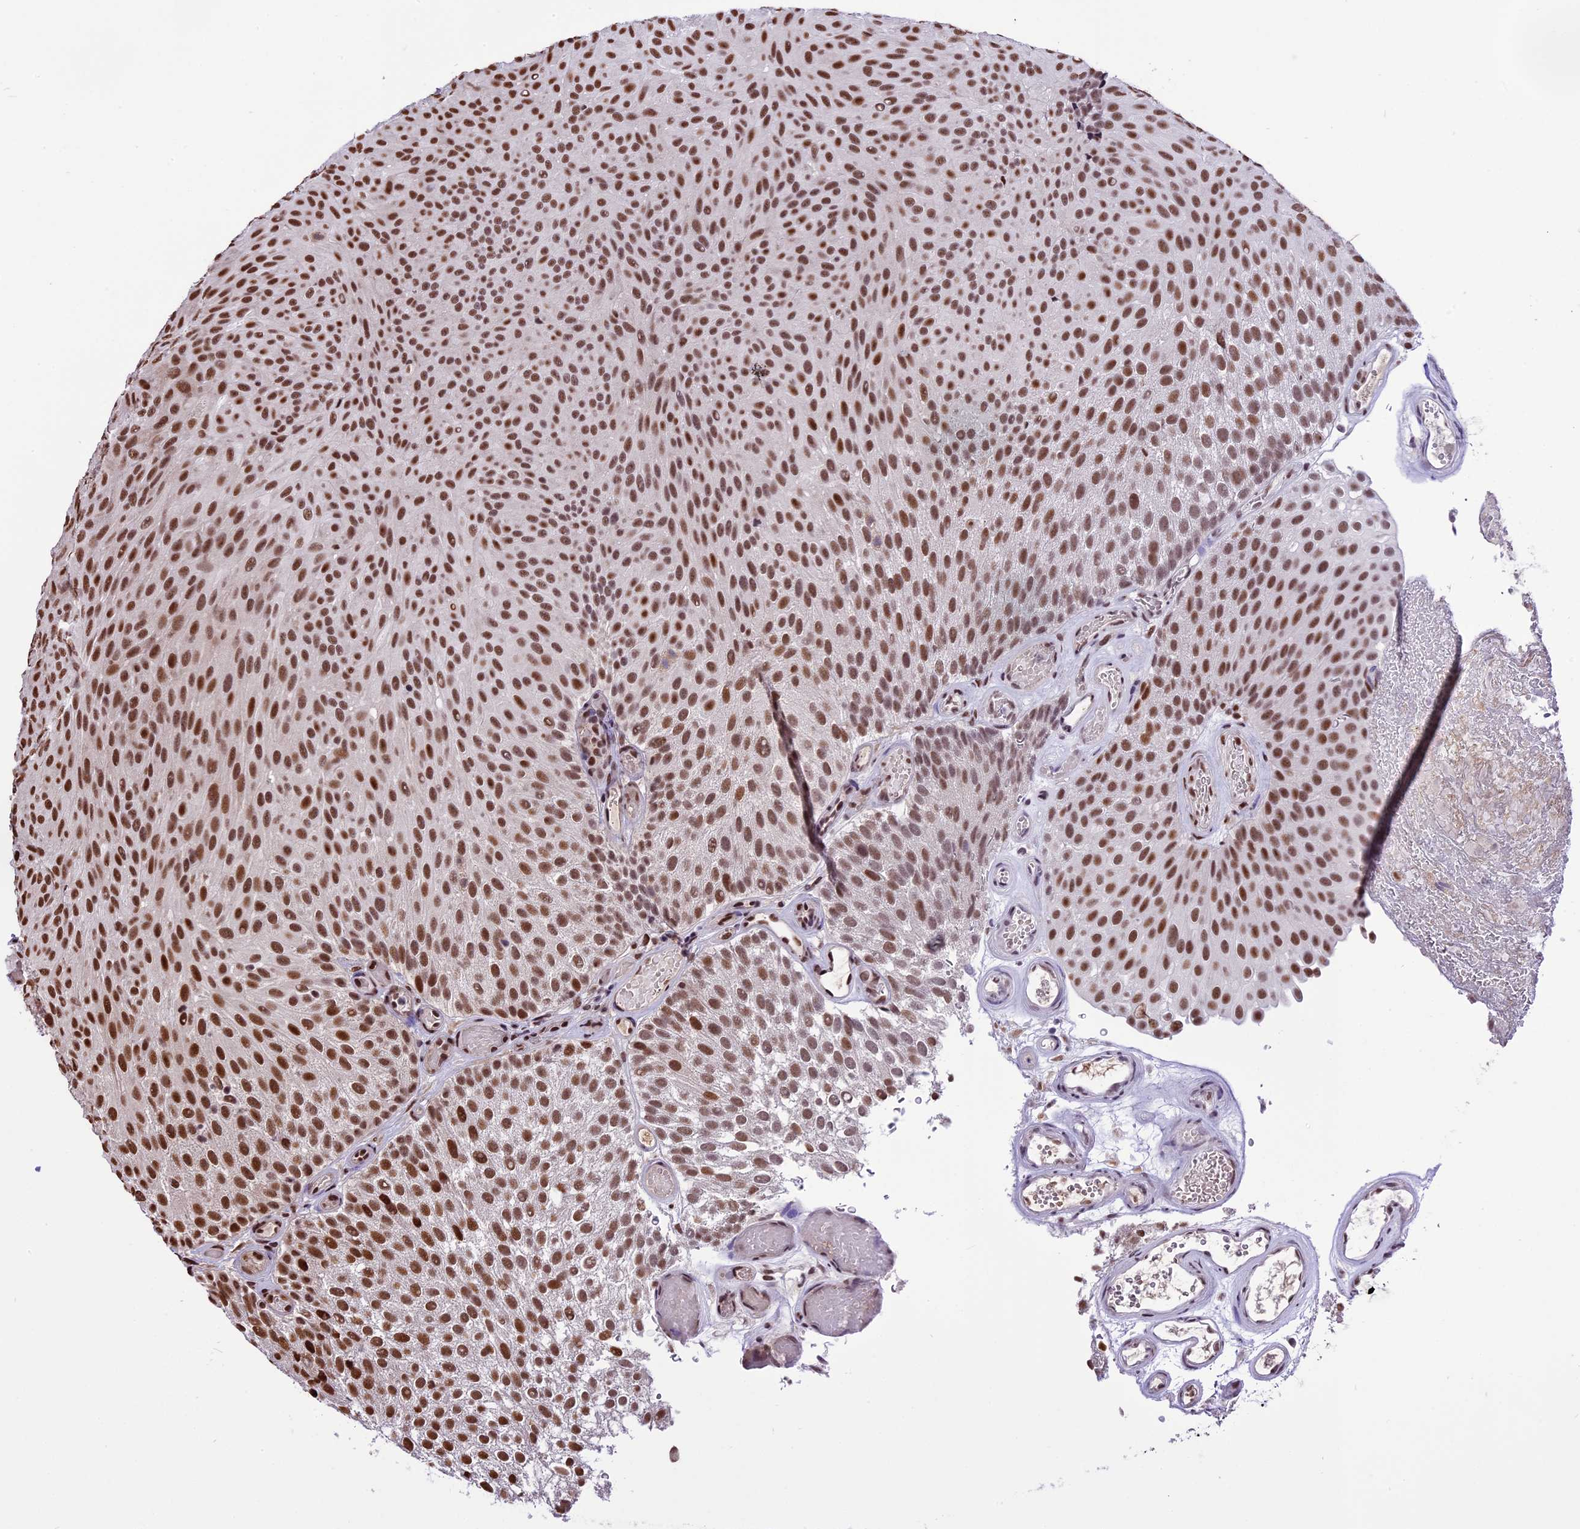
{"staining": {"intensity": "strong", "quantity": ">75%", "location": "nuclear"}, "tissue": "urothelial cancer", "cell_type": "Tumor cells", "image_type": "cancer", "snomed": [{"axis": "morphology", "description": "Urothelial carcinoma, Low grade"}, {"axis": "topography", "description": "Urinary bladder"}], "caption": "Immunohistochemical staining of urothelial cancer shows strong nuclear protein expression in approximately >75% of tumor cells.", "gene": "POLR3E", "patient": {"sex": "male", "age": 78}}